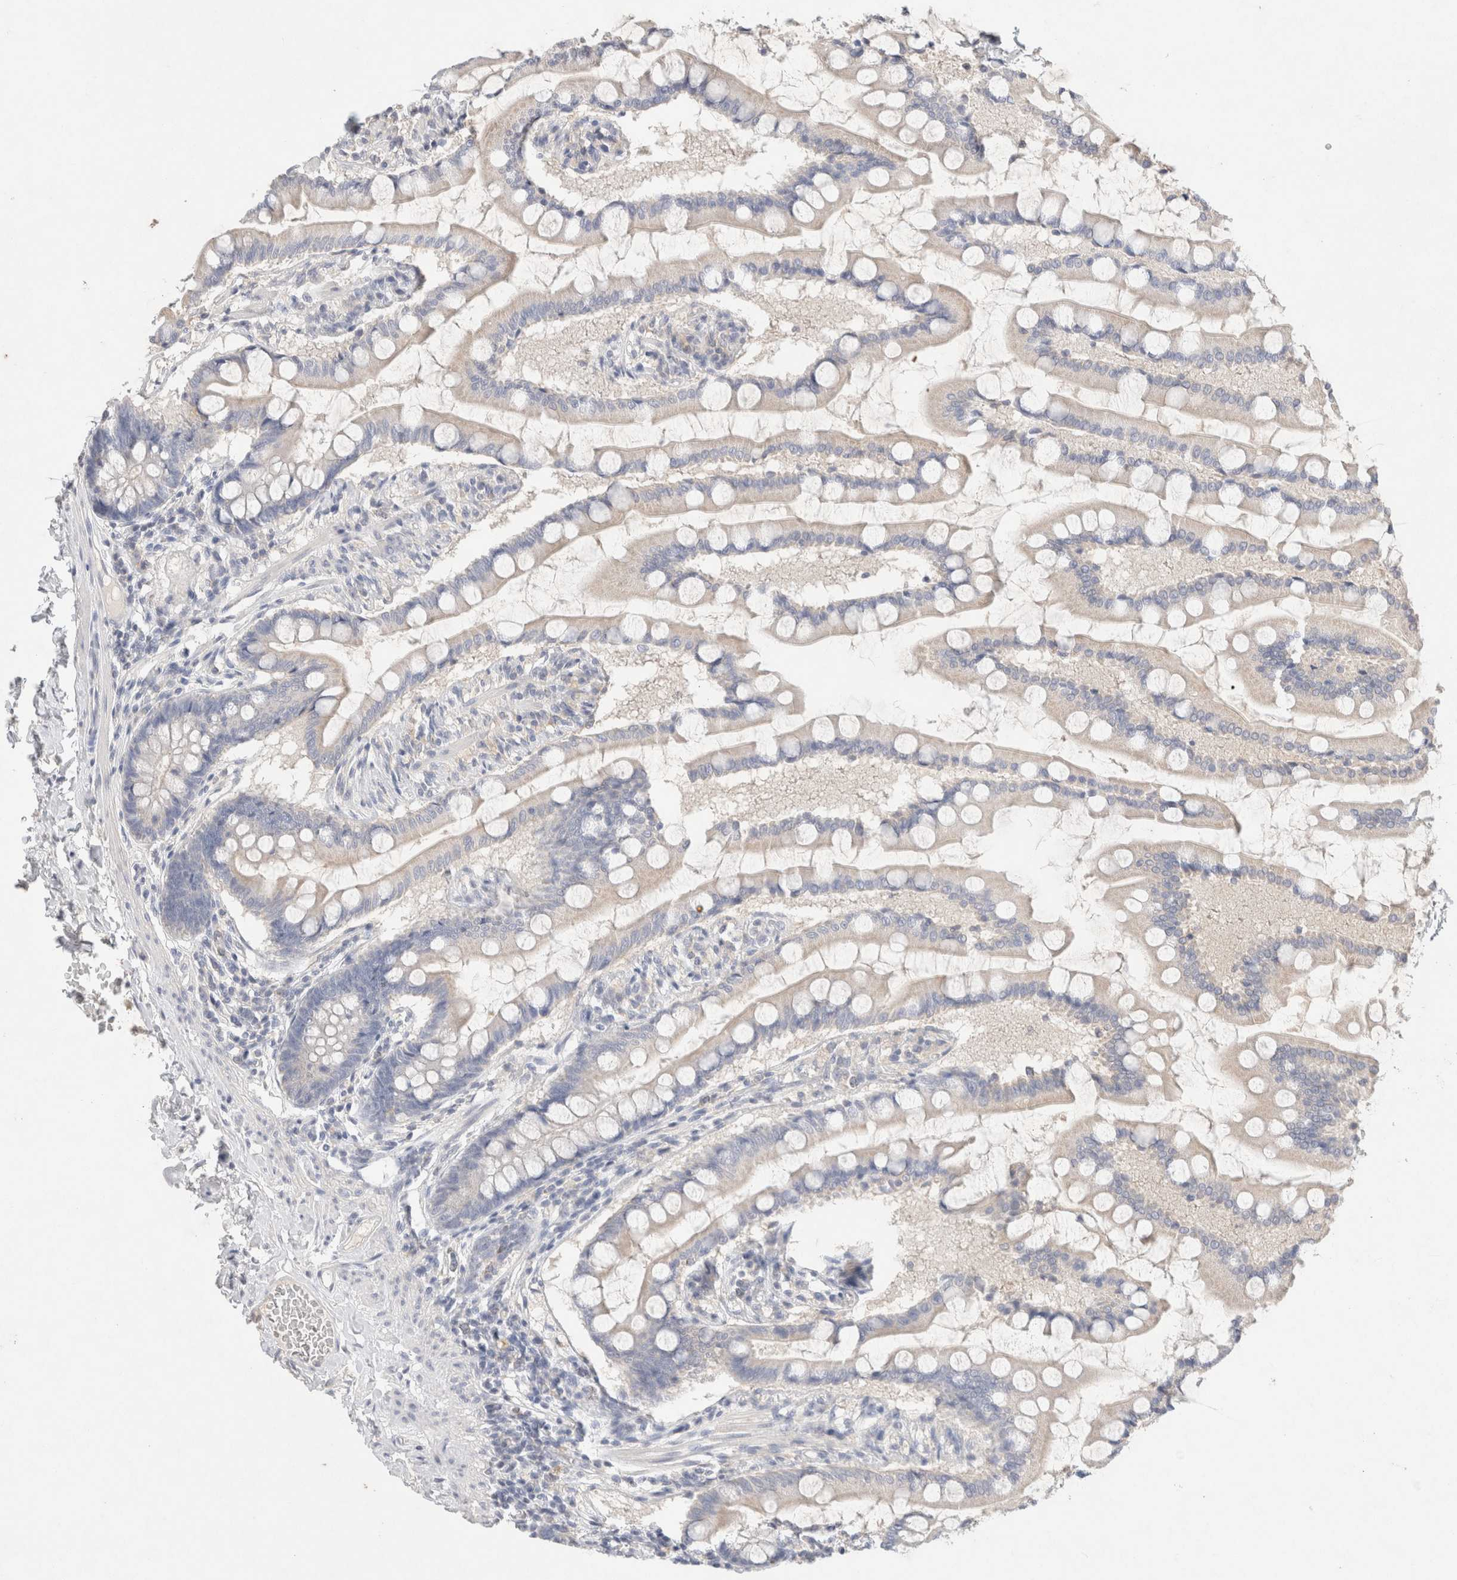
{"staining": {"intensity": "weak", "quantity": "<25%", "location": "cytoplasmic/membranous"}, "tissue": "small intestine", "cell_type": "Glandular cells", "image_type": "normal", "snomed": [{"axis": "morphology", "description": "Normal tissue, NOS"}, {"axis": "topography", "description": "Small intestine"}], "caption": "High power microscopy photomicrograph of an immunohistochemistry (IHC) photomicrograph of unremarkable small intestine, revealing no significant staining in glandular cells. (Immunohistochemistry (ihc), brightfield microscopy, high magnification).", "gene": "MPP2", "patient": {"sex": "male", "age": 41}}